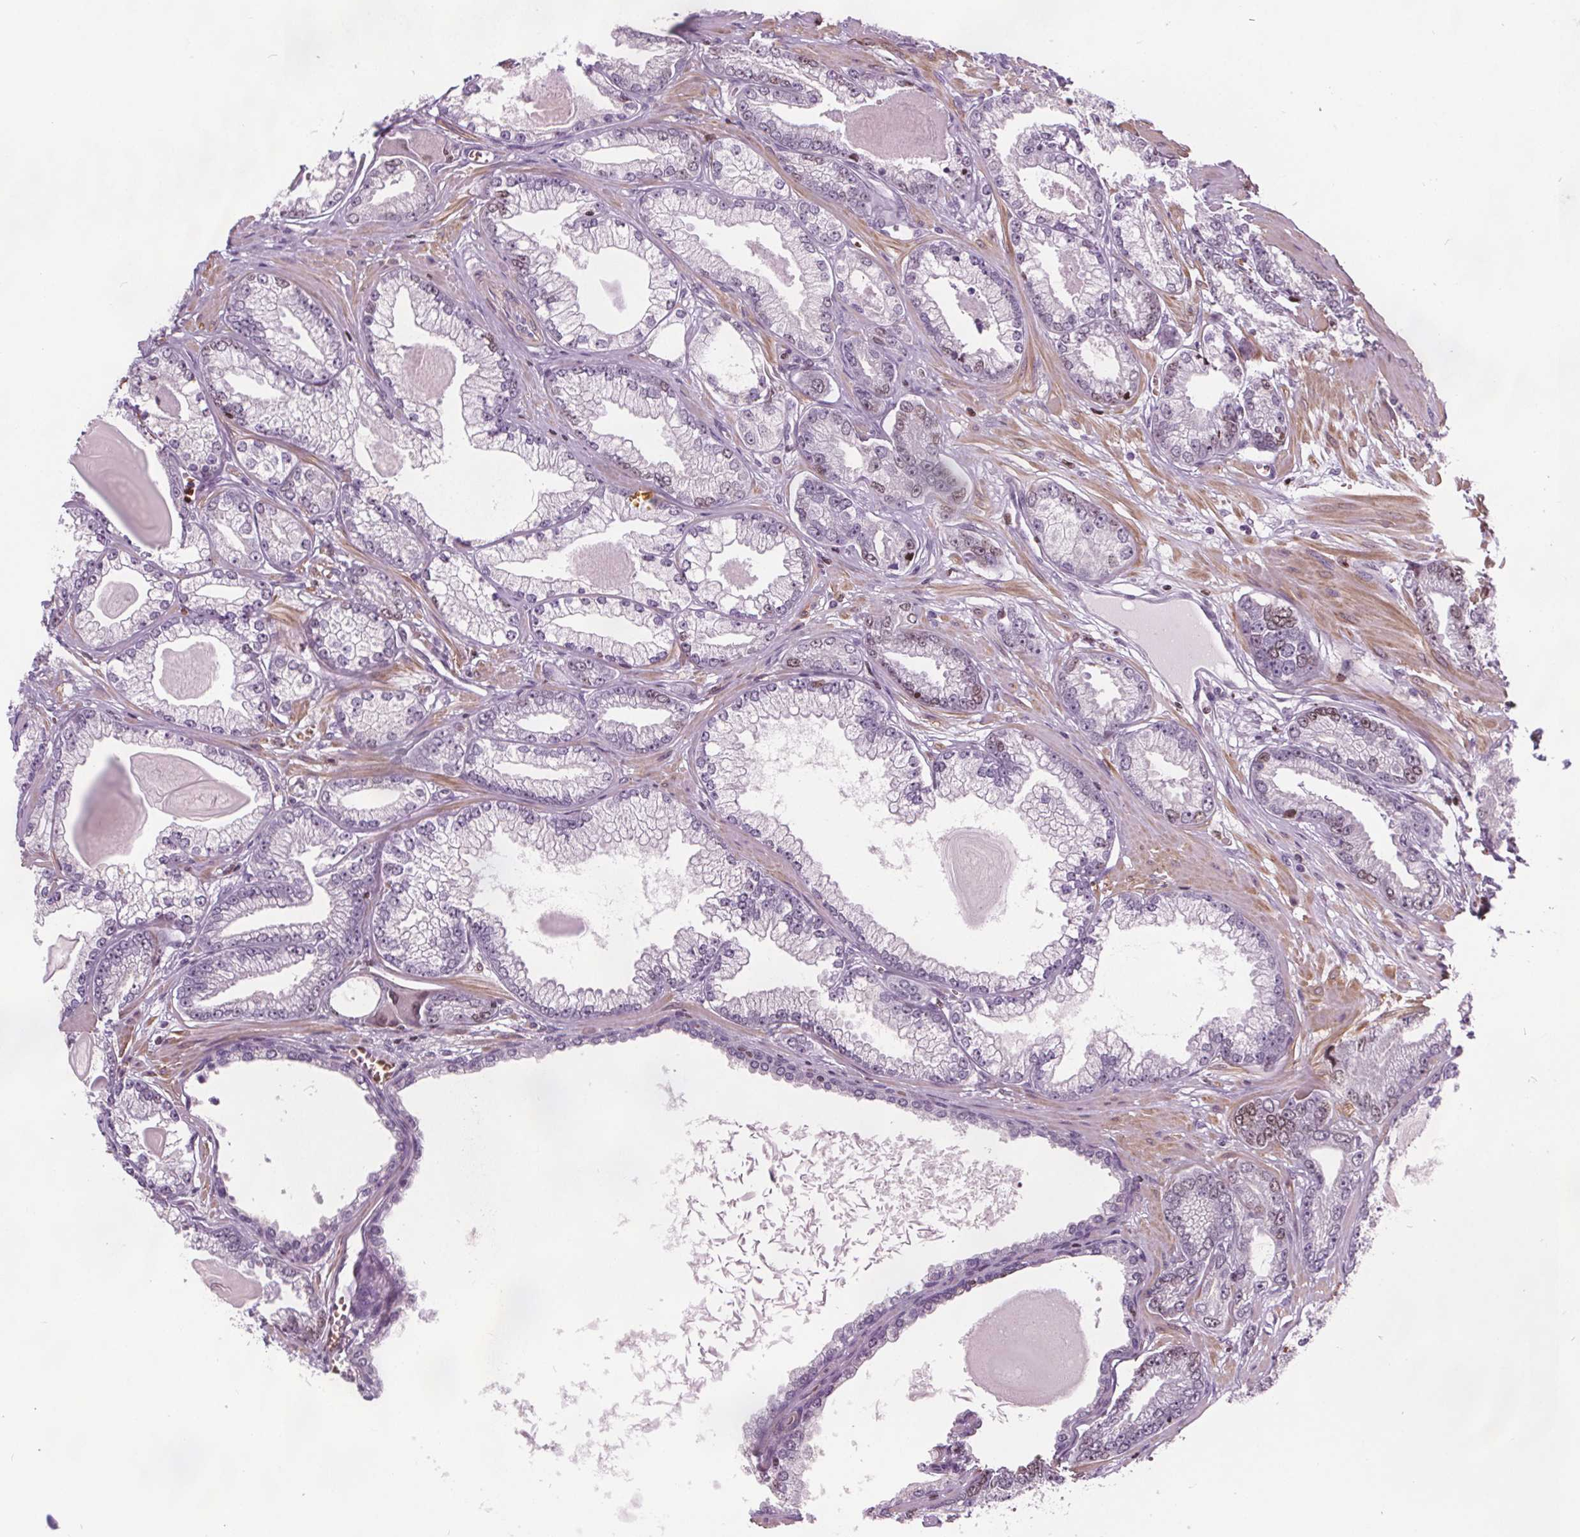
{"staining": {"intensity": "negative", "quantity": "none", "location": "none"}, "tissue": "prostate cancer", "cell_type": "Tumor cells", "image_type": "cancer", "snomed": [{"axis": "morphology", "description": "Adenocarcinoma, Low grade"}, {"axis": "topography", "description": "Prostate"}], "caption": "Immunohistochemistry histopathology image of prostate cancer (adenocarcinoma (low-grade)) stained for a protein (brown), which displays no expression in tumor cells.", "gene": "ISLR2", "patient": {"sex": "male", "age": 64}}